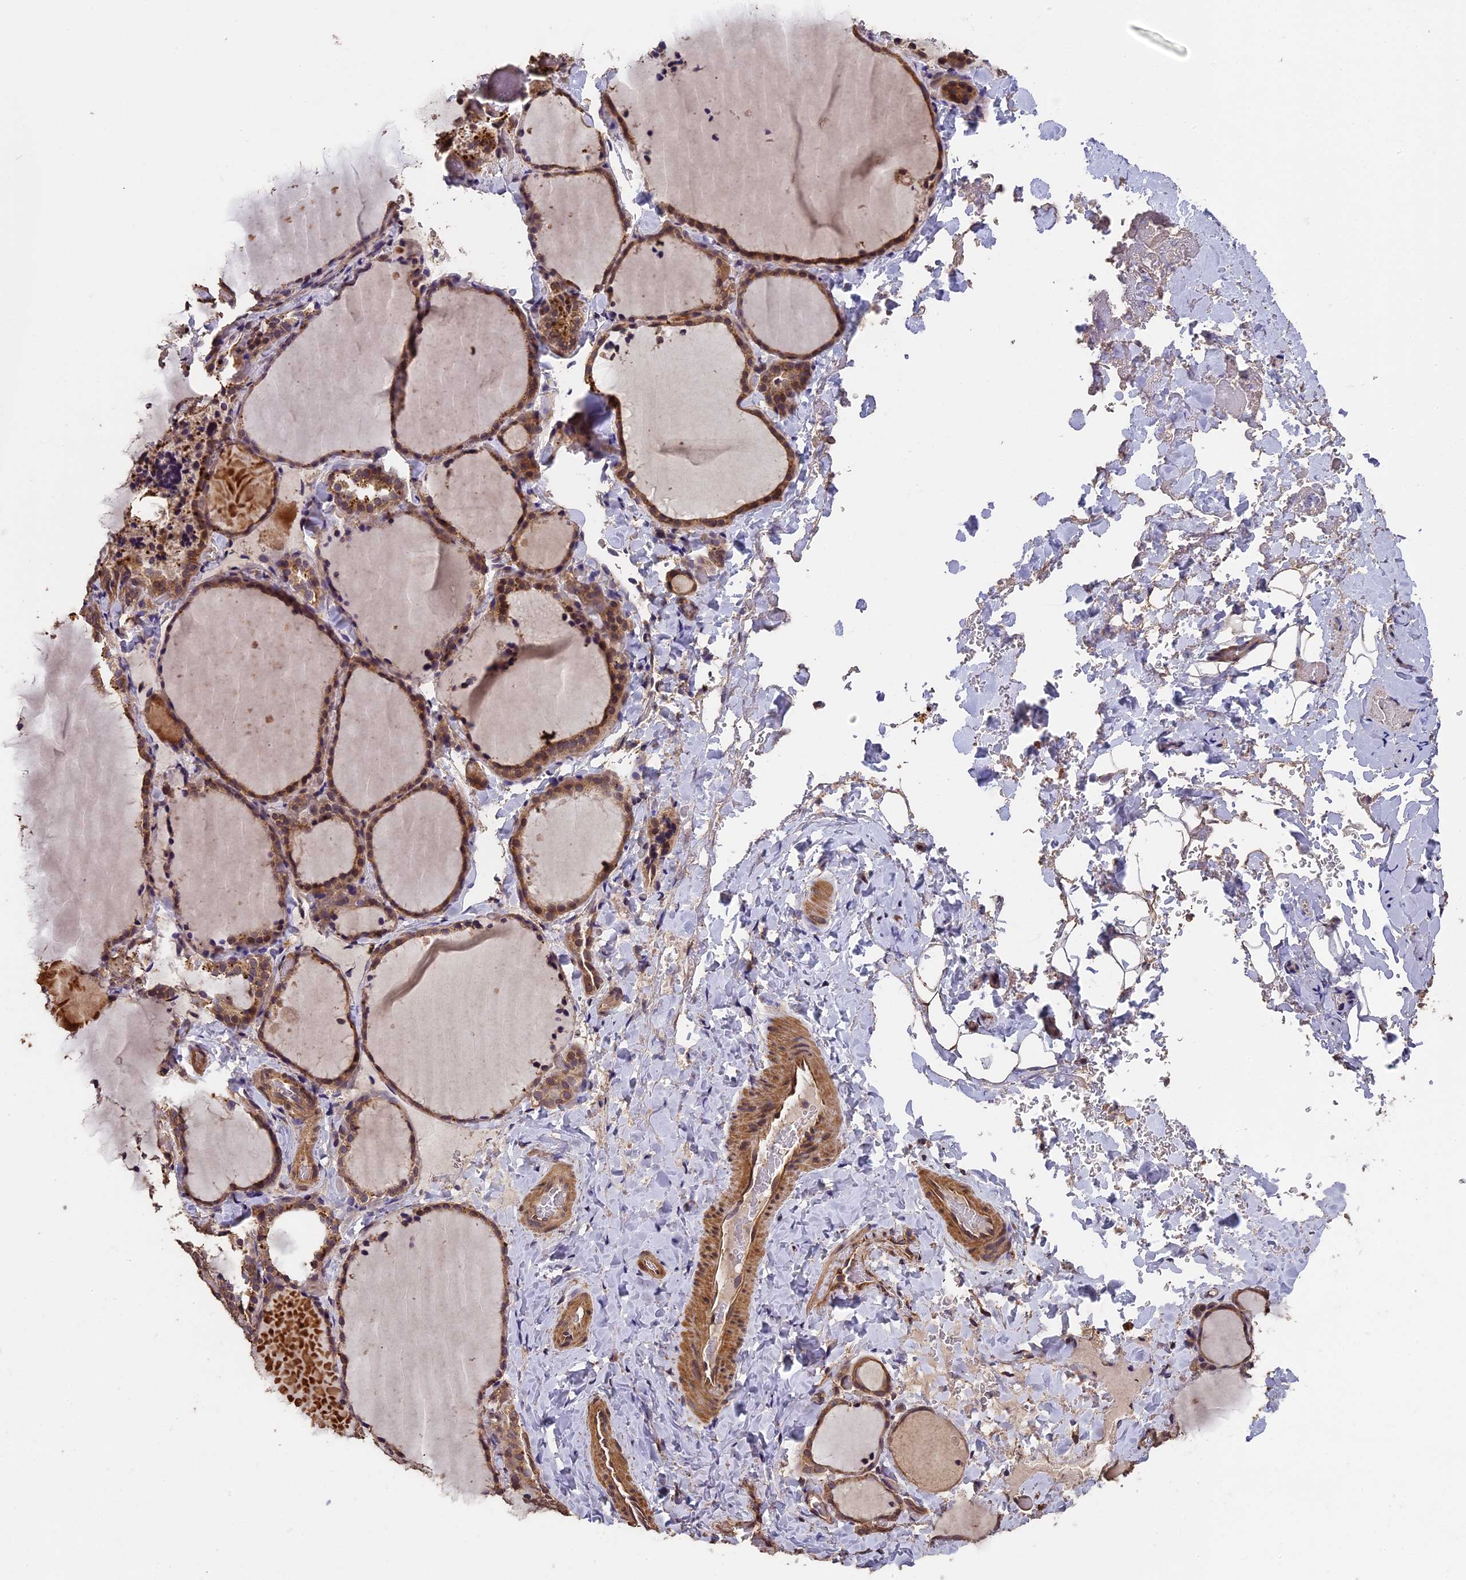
{"staining": {"intensity": "moderate", "quantity": ">75%", "location": "cytoplasmic/membranous,nuclear"}, "tissue": "thyroid gland", "cell_type": "Glandular cells", "image_type": "normal", "snomed": [{"axis": "morphology", "description": "Normal tissue, NOS"}, {"axis": "topography", "description": "Thyroid gland"}], "caption": "Brown immunohistochemical staining in benign thyroid gland shows moderate cytoplasmic/membranous,nuclear positivity in approximately >75% of glandular cells. (DAB IHC, brown staining for protein, blue staining for nuclei).", "gene": "CHD9", "patient": {"sex": "female", "age": 22}}